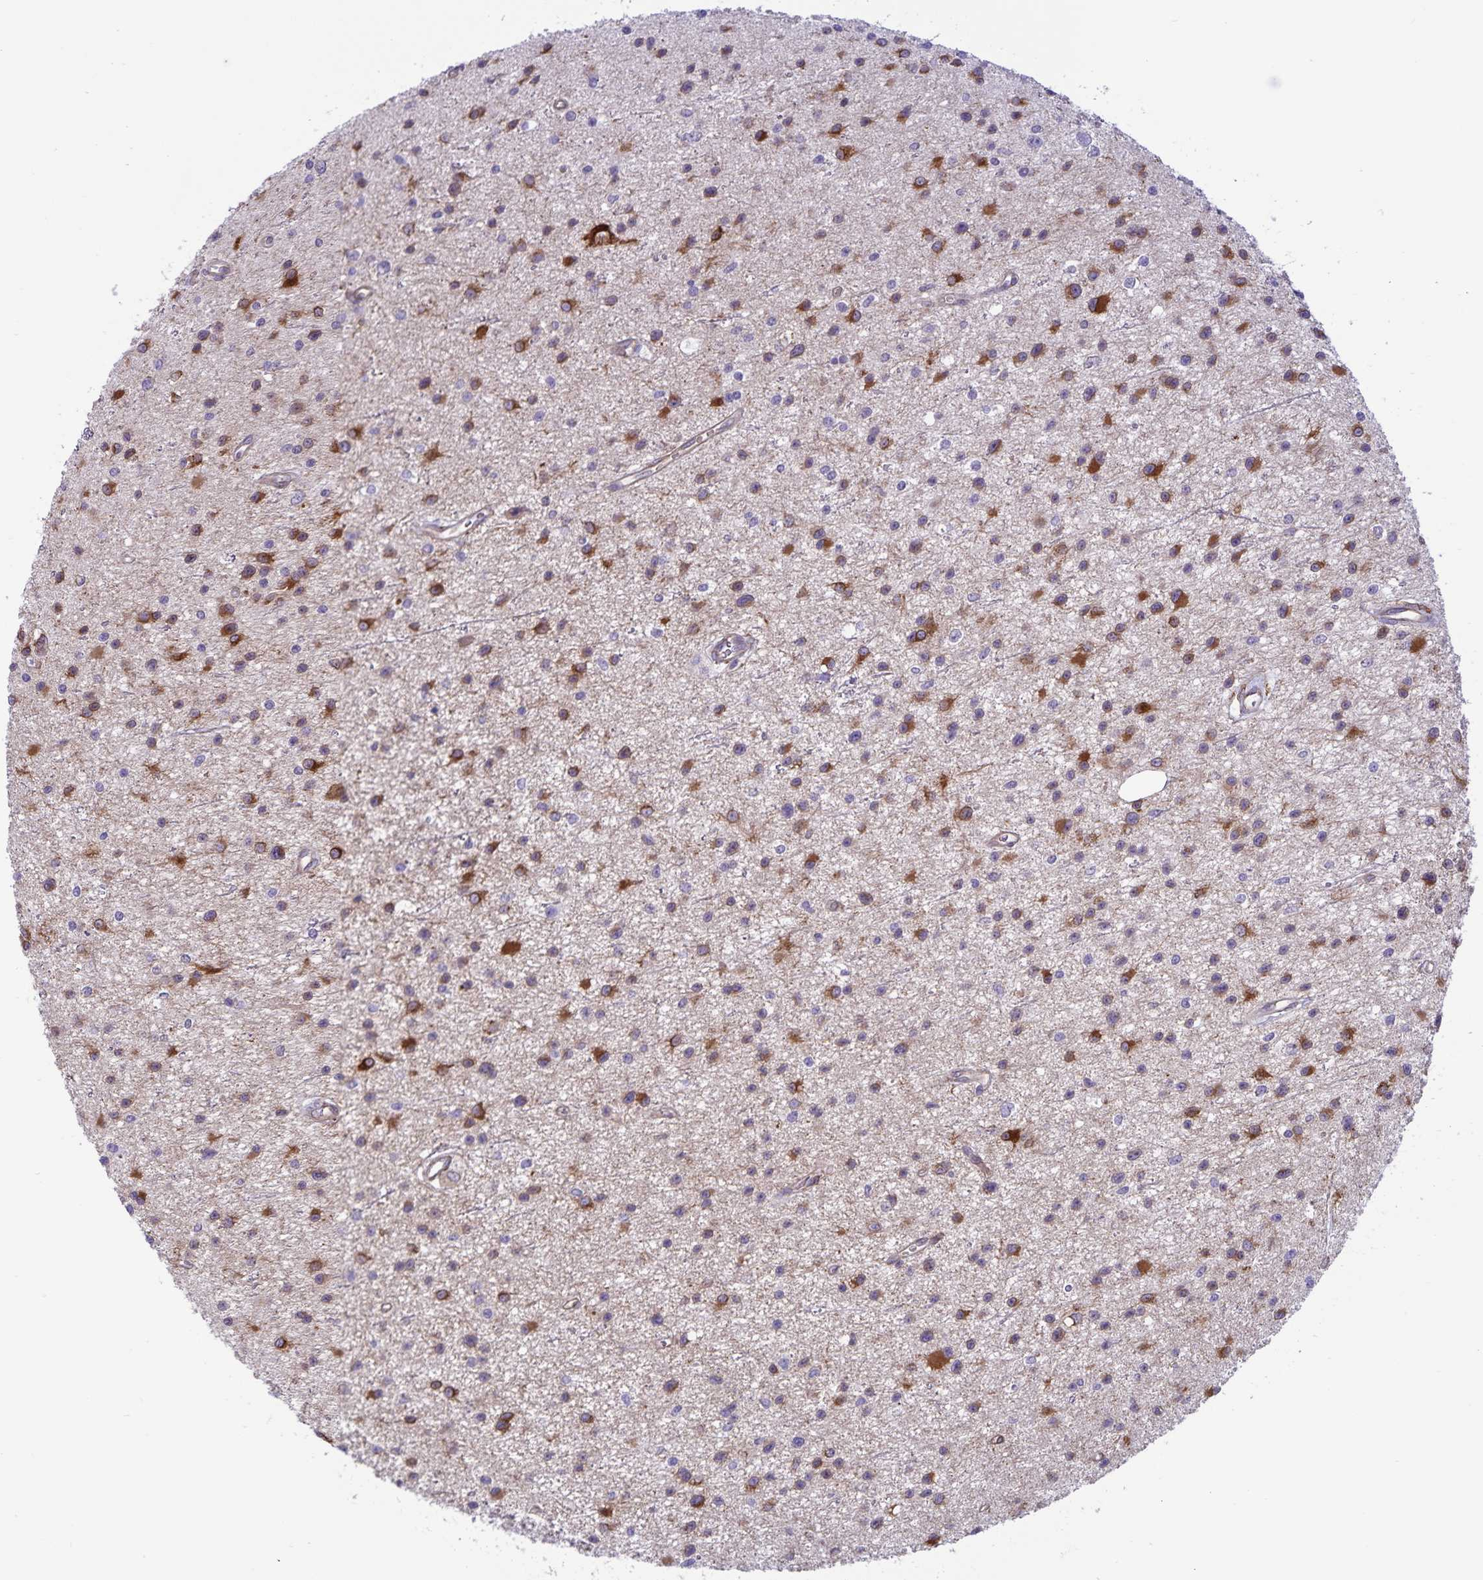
{"staining": {"intensity": "moderate", "quantity": "25%-75%", "location": "cytoplasmic/membranous"}, "tissue": "glioma", "cell_type": "Tumor cells", "image_type": "cancer", "snomed": [{"axis": "morphology", "description": "Glioma, malignant, Low grade"}, {"axis": "topography", "description": "Brain"}], "caption": "Protein positivity by IHC displays moderate cytoplasmic/membranous expression in about 25%-75% of tumor cells in glioma.", "gene": "RCN1", "patient": {"sex": "male", "age": 43}}